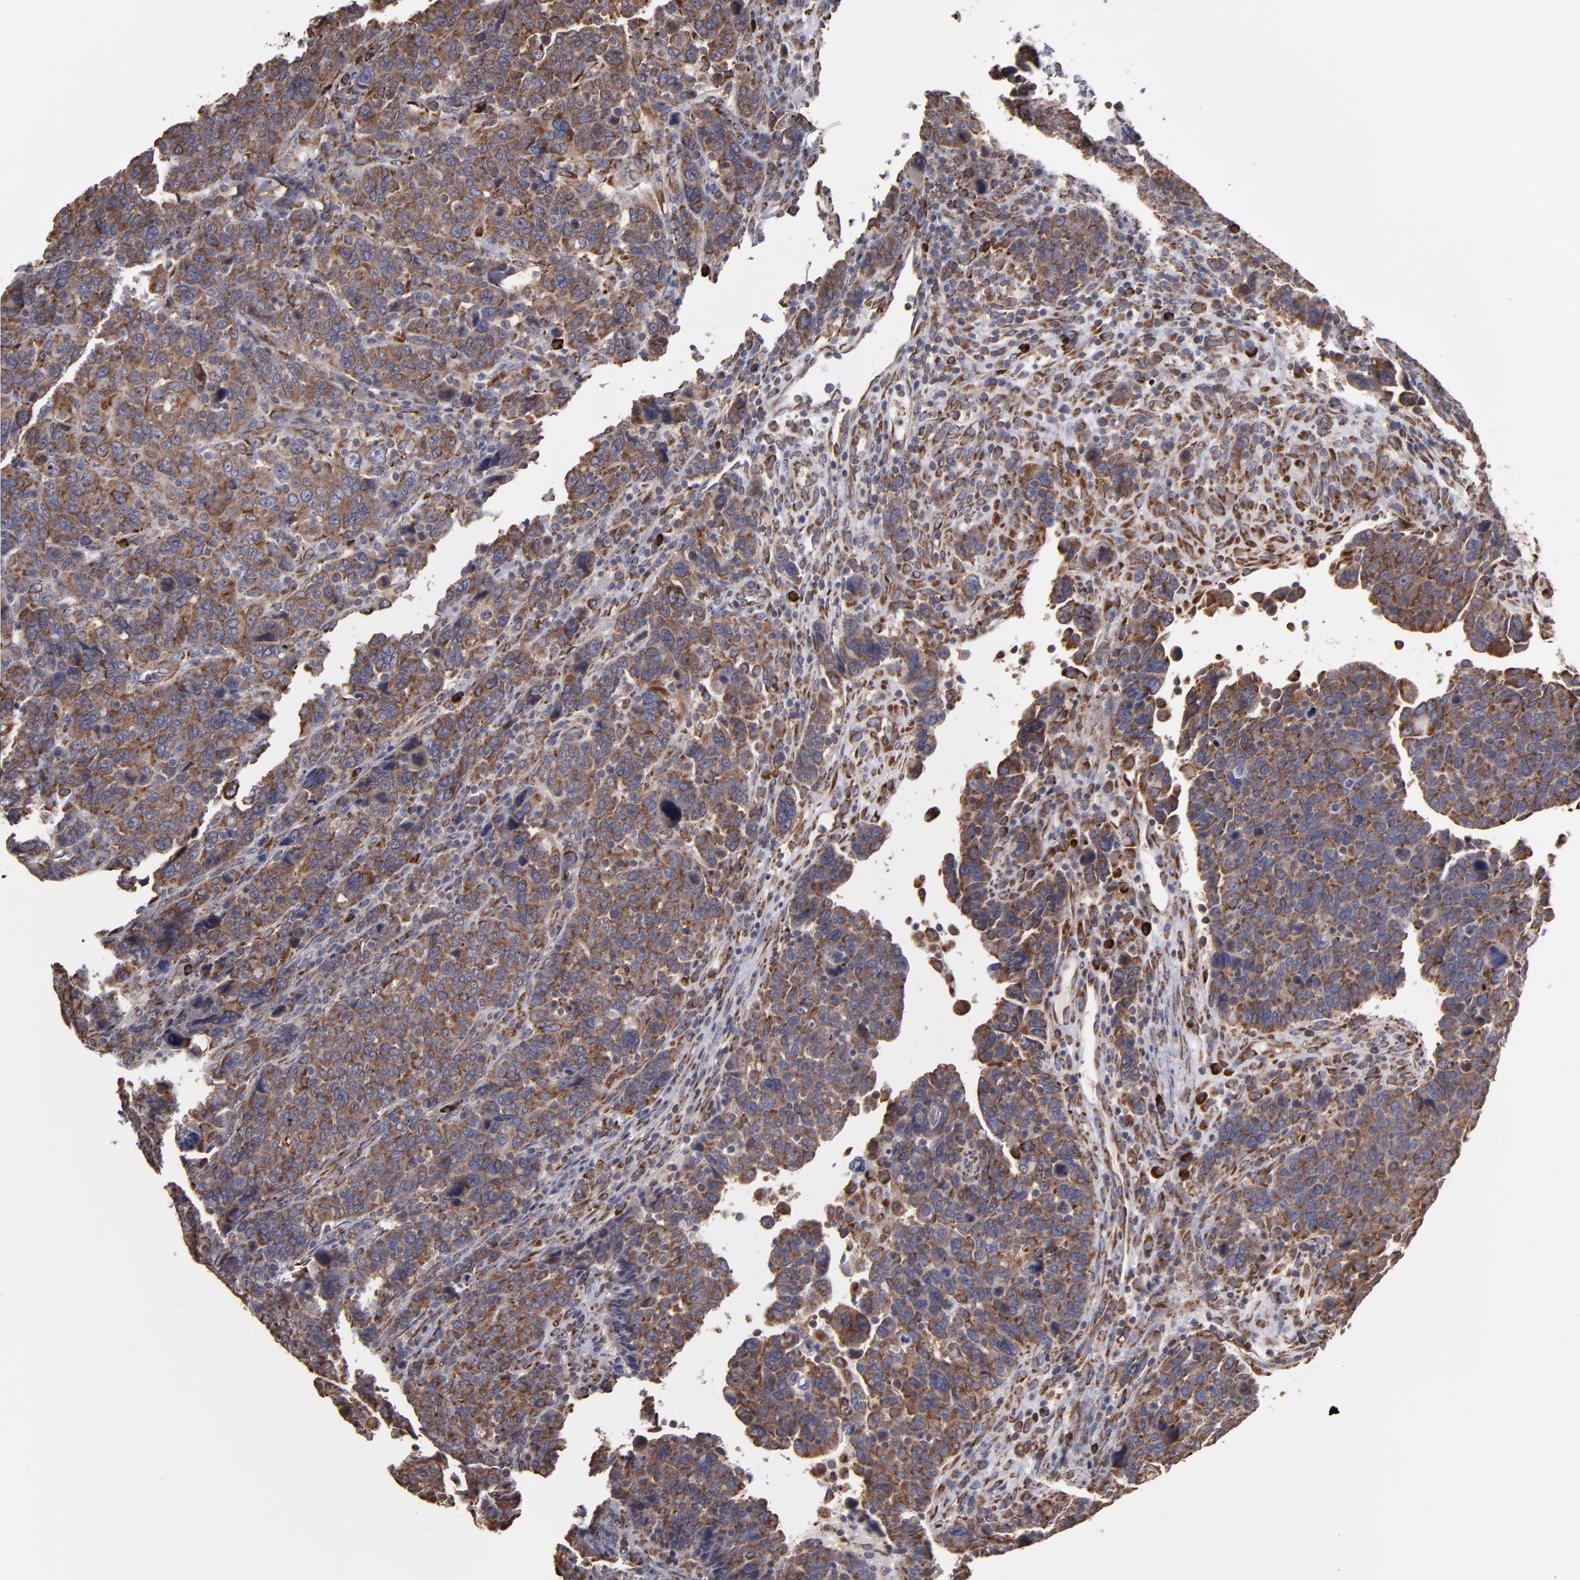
{"staining": {"intensity": "moderate", "quantity": ">75%", "location": "cytoplasmic/membranous"}, "tissue": "breast cancer", "cell_type": "Tumor cells", "image_type": "cancer", "snomed": [{"axis": "morphology", "description": "Duct carcinoma"}, {"axis": "topography", "description": "Breast"}], "caption": "Tumor cells reveal moderate cytoplasmic/membranous expression in about >75% of cells in intraductal carcinoma (breast). Nuclei are stained in blue.", "gene": "SND1", "patient": {"sex": "female", "age": 37}}